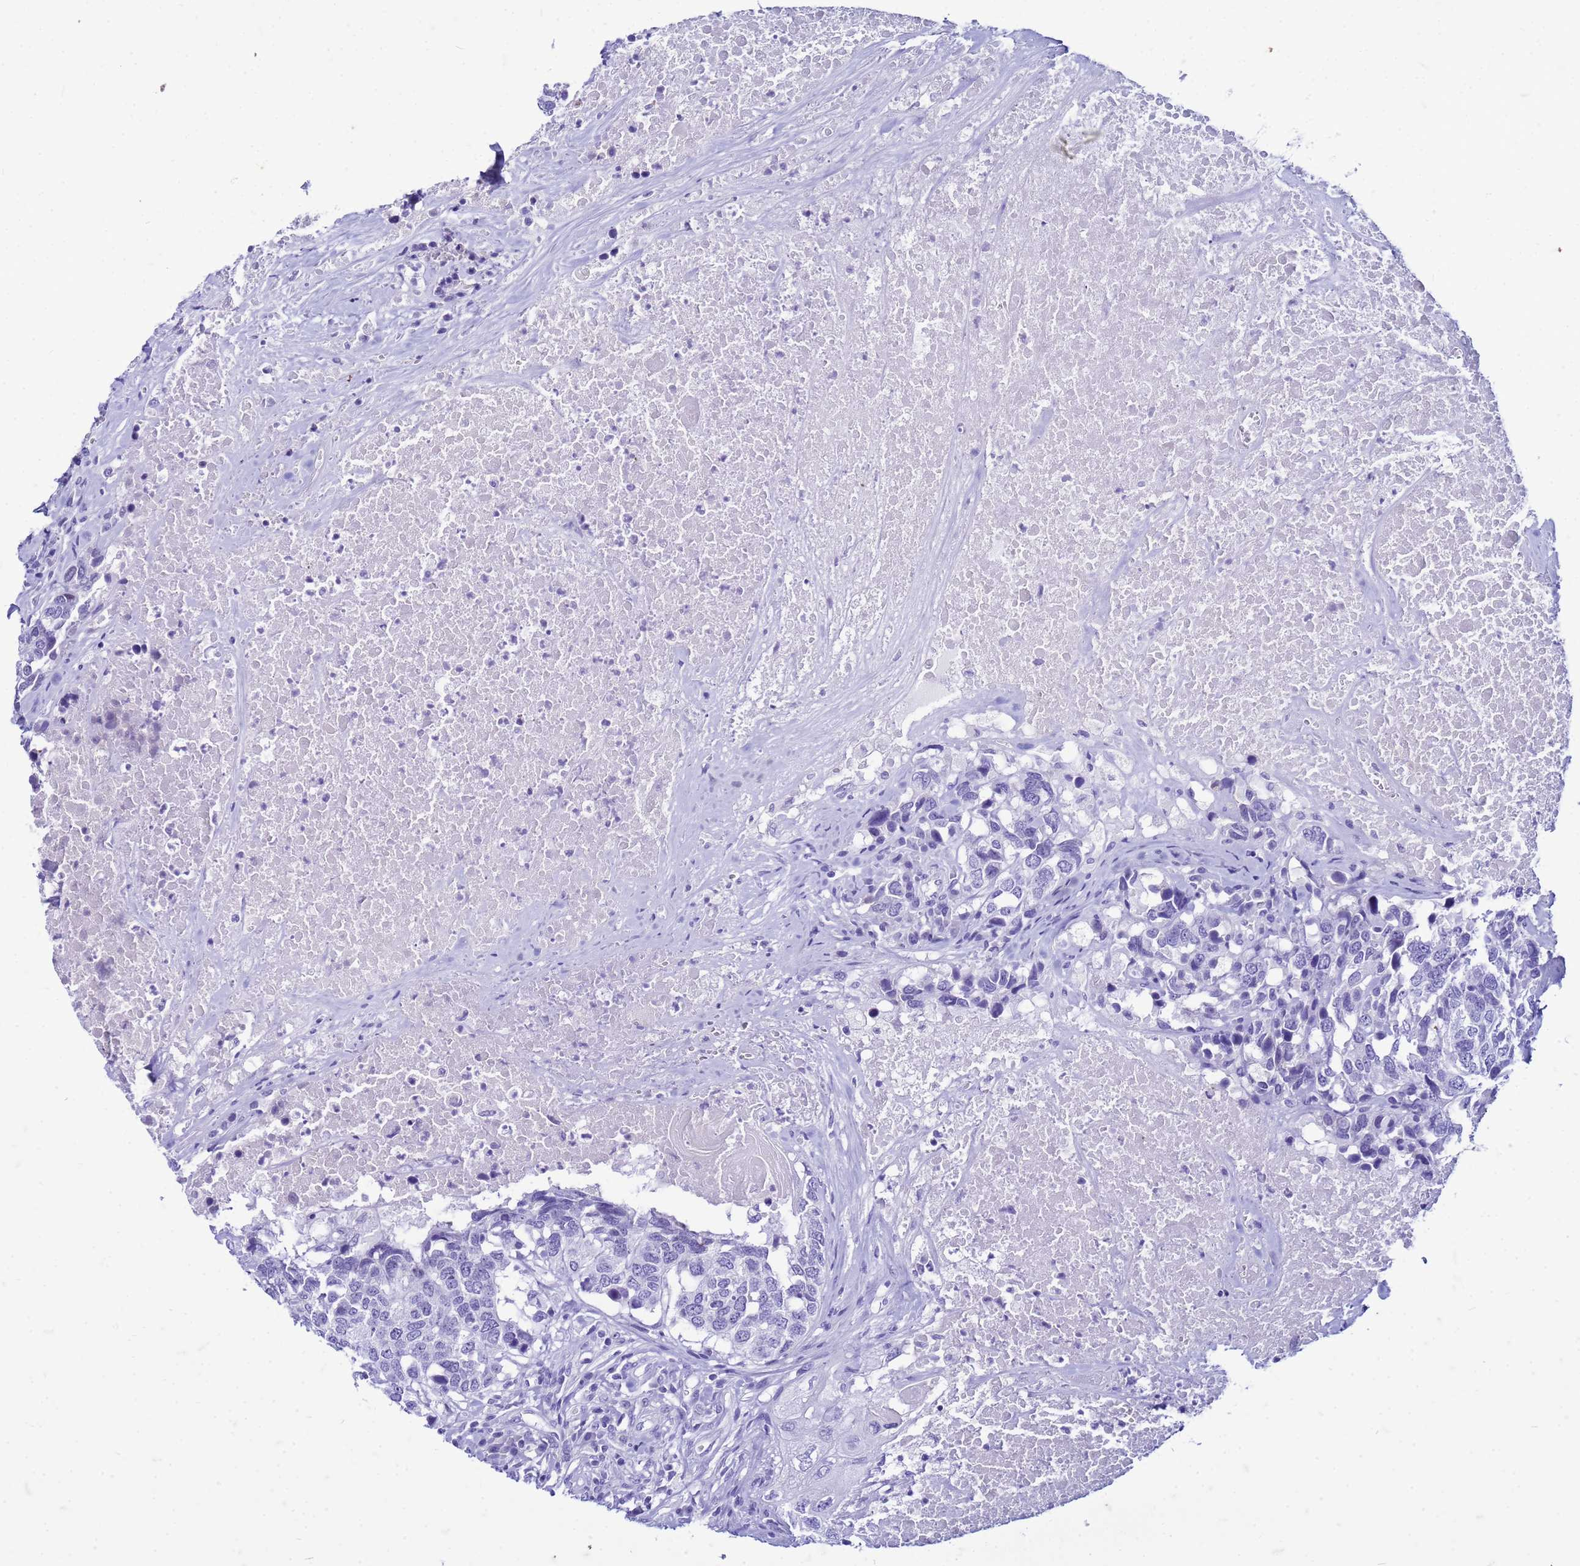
{"staining": {"intensity": "negative", "quantity": "none", "location": "none"}, "tissue": "head and neck cancer", "cell_type": "Tumor cells", "image_type": "cancer", "snomed": [{"axis": "morphology", "description": "Squamous cell carcinoma, NOS"}, {"axis": "topography", "description": "Head-Neck"}], "caption": "Tumor cells are negative for brown protein staining in head and neck cancer (squamous cell carcinoma). (Brightfield microscopy of DAB (3,3'-diaminobenzidine) IHC at high magnification).", "gene": "CFAP100", "patient": {"sex": "male", "age": 66}}